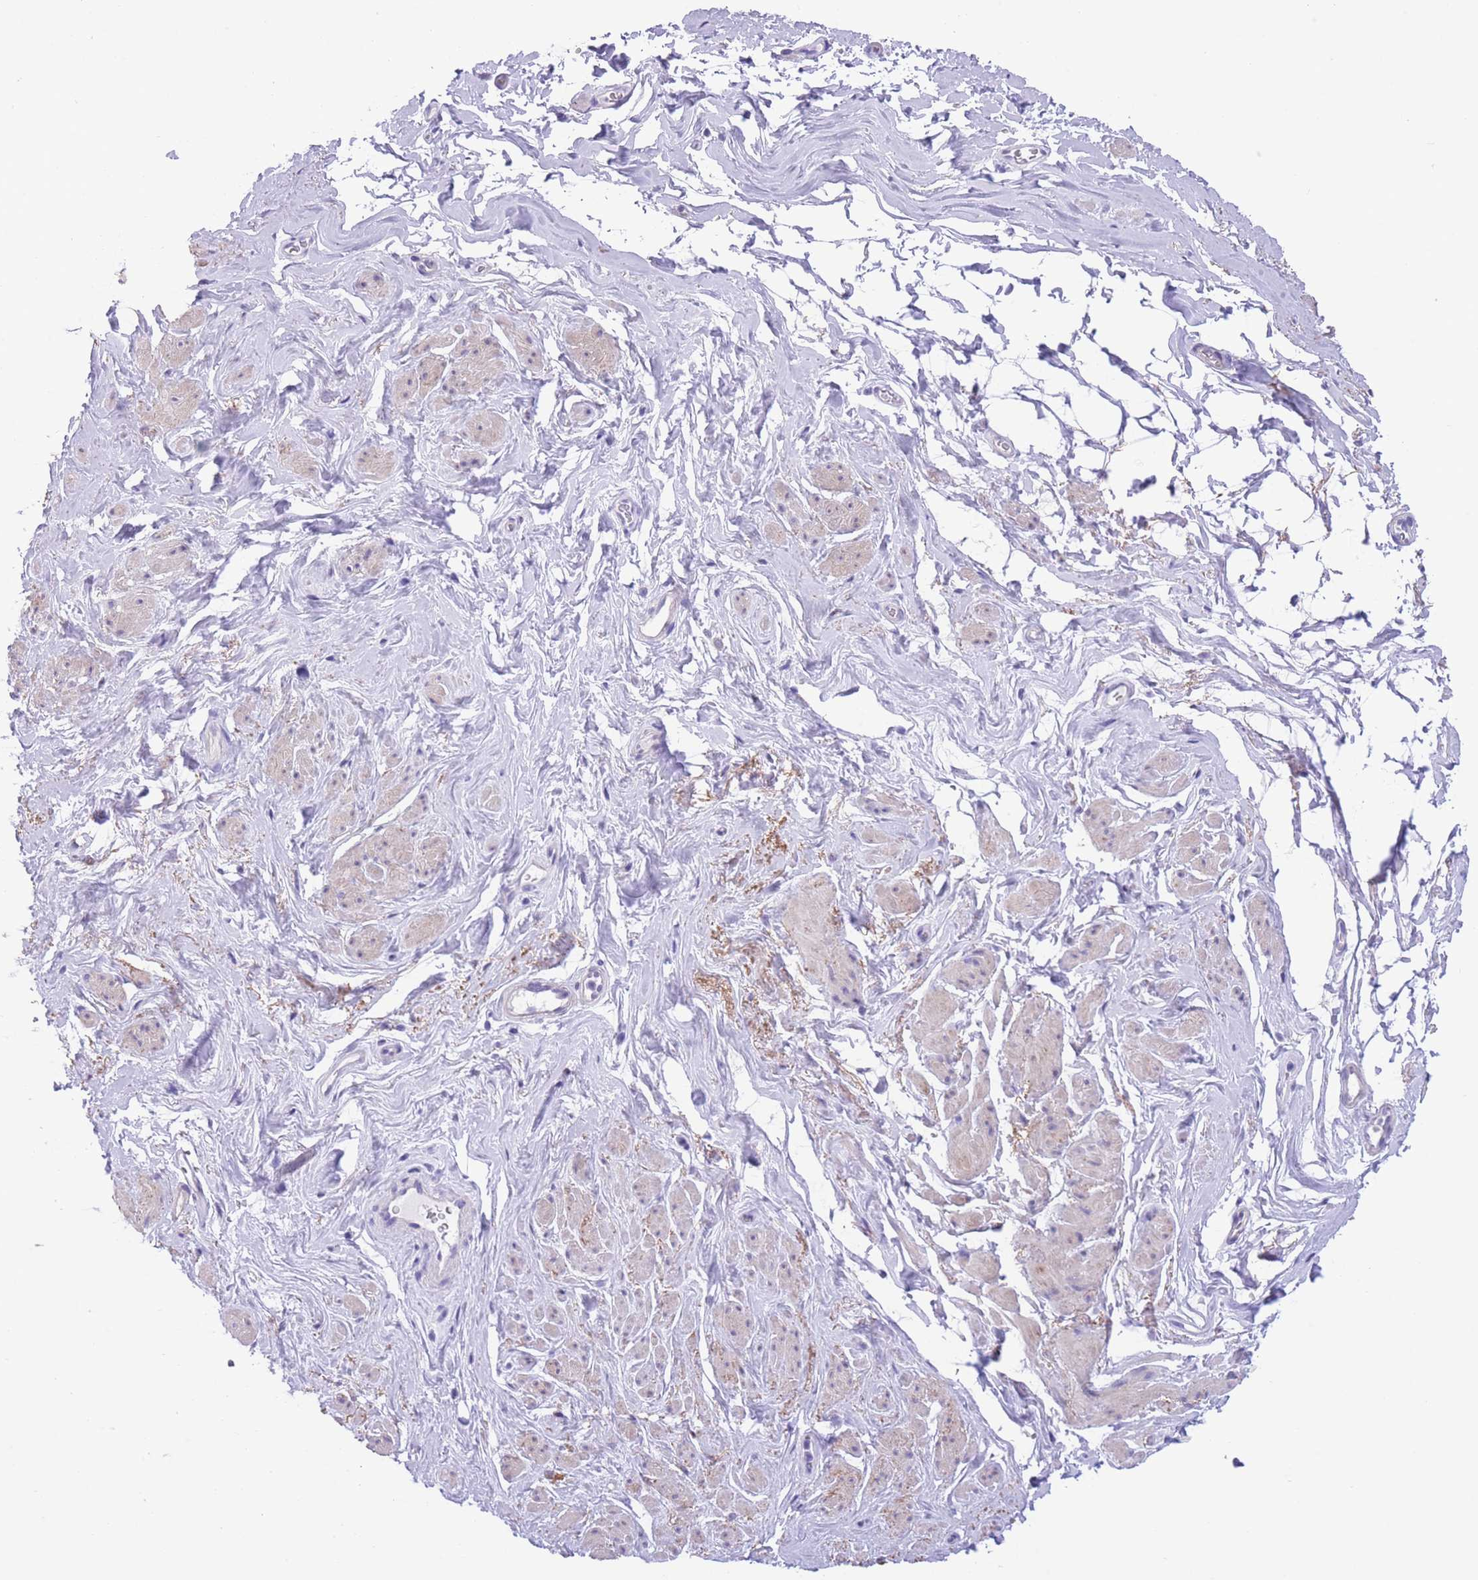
{"staining": {"intensity": "negative", "quantity": "none", "location": "none"}, "tissue": "smooth muscle", "cell_type": "Smooth muscle cells", "image_type": "normal", "snomed": [{"axis": "morphology", "description": "Normal tissue, NOS"}, {"axis": "topography", "description": "Smooth muscle"}, {"axis": "topography", "description": "Peripheral nerve tissue"}], "caption": "Immunohistochemistry (IHC) of unremarkable human smooth muscle shows no positivity in smooth muscle cells.", "gene": "RAI2", "patient": {"sex": "male", "age": 69}}